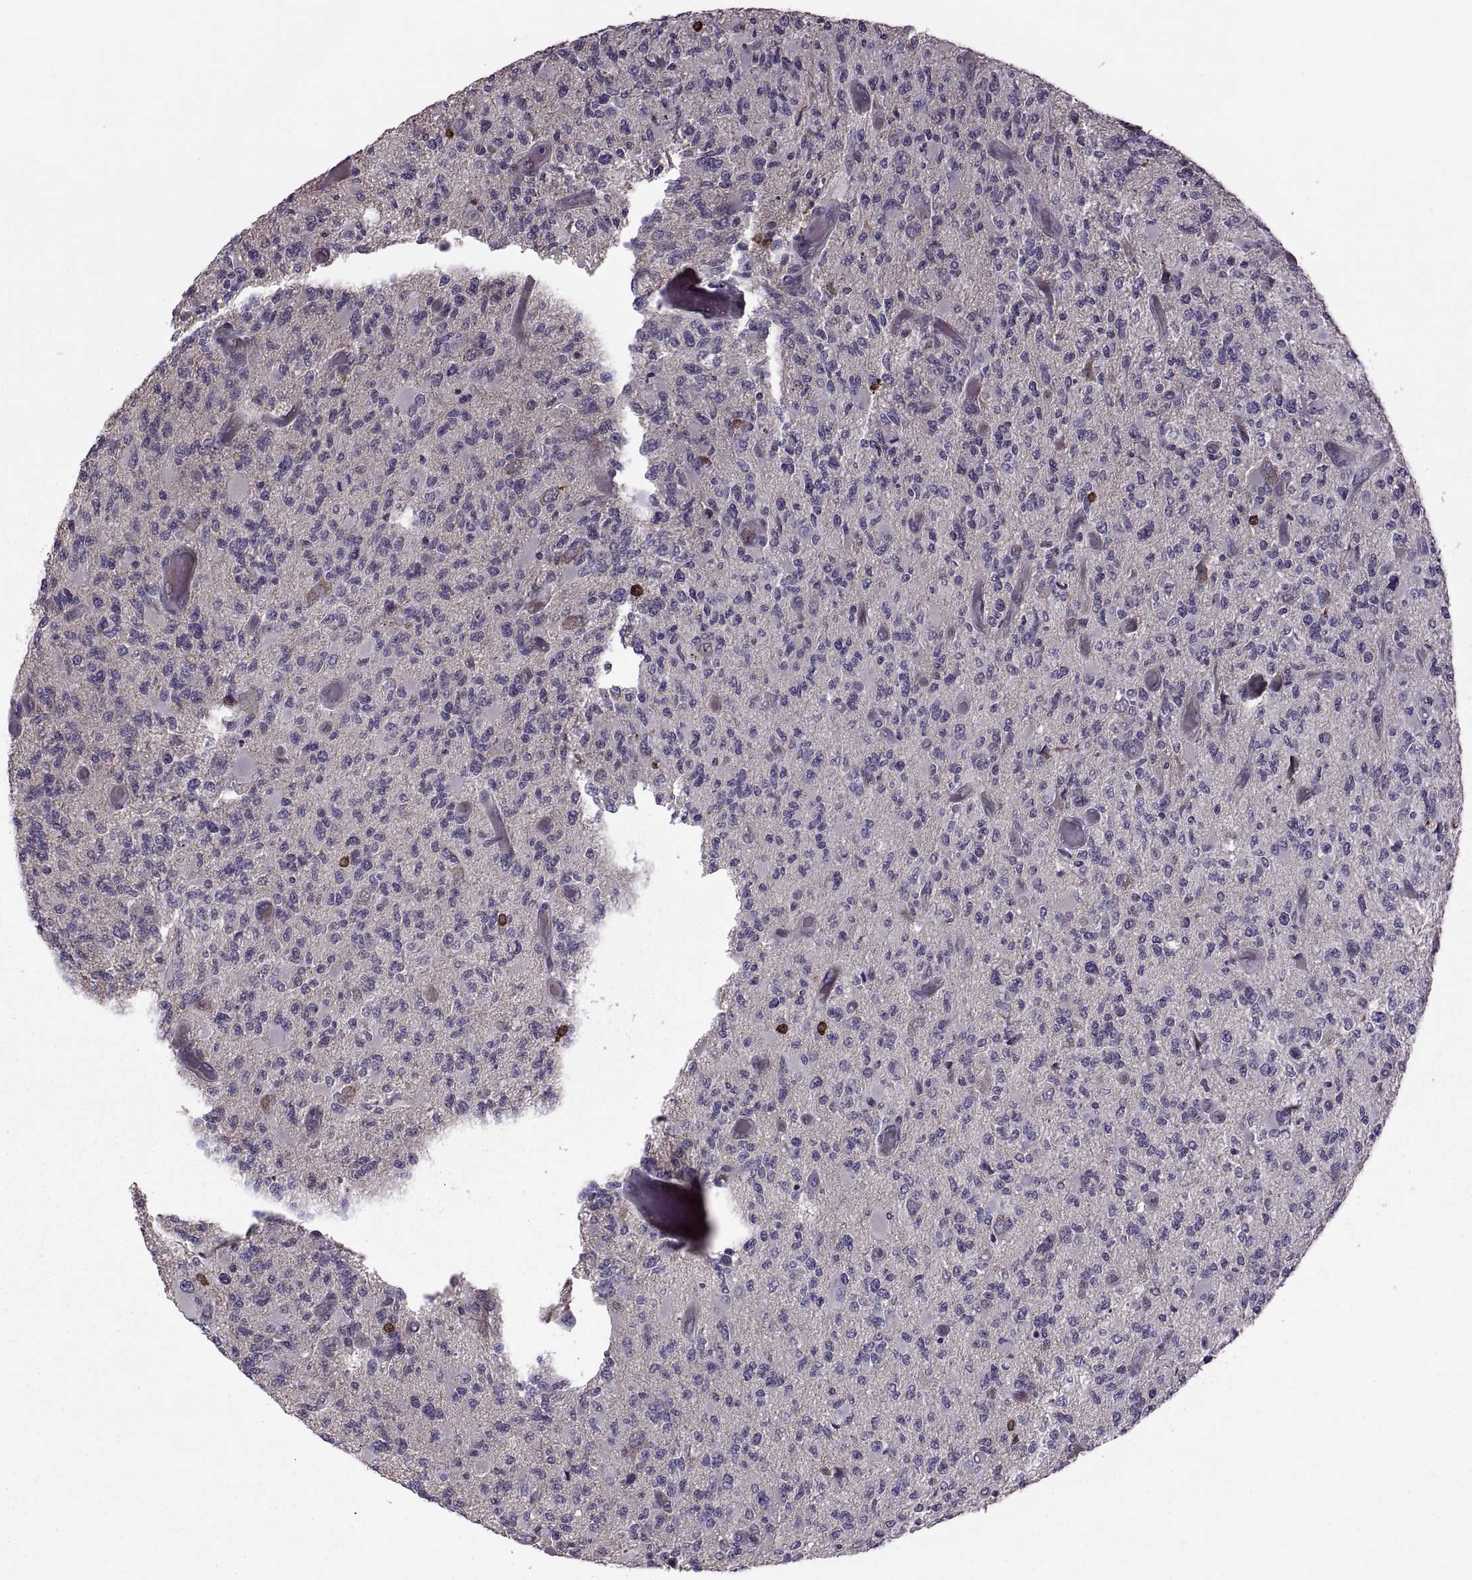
{"staining": {"intensity": "negative", "quantity": "none", "location": "none"}, "tissue": "glioma", "cell_type": "Tumor cells", "image_type": "cancer", "snomed": [{"axis": "morphology", "description": "Glioma, malignant, High grade"}, {"axis": "topography", "description": "Brain"}], "caption": "An image of glioma stained for a protein exhibits no brown staining in tumor cells.", "gene": "ODF3", "patient": {"sex": "female", "age": 63}}